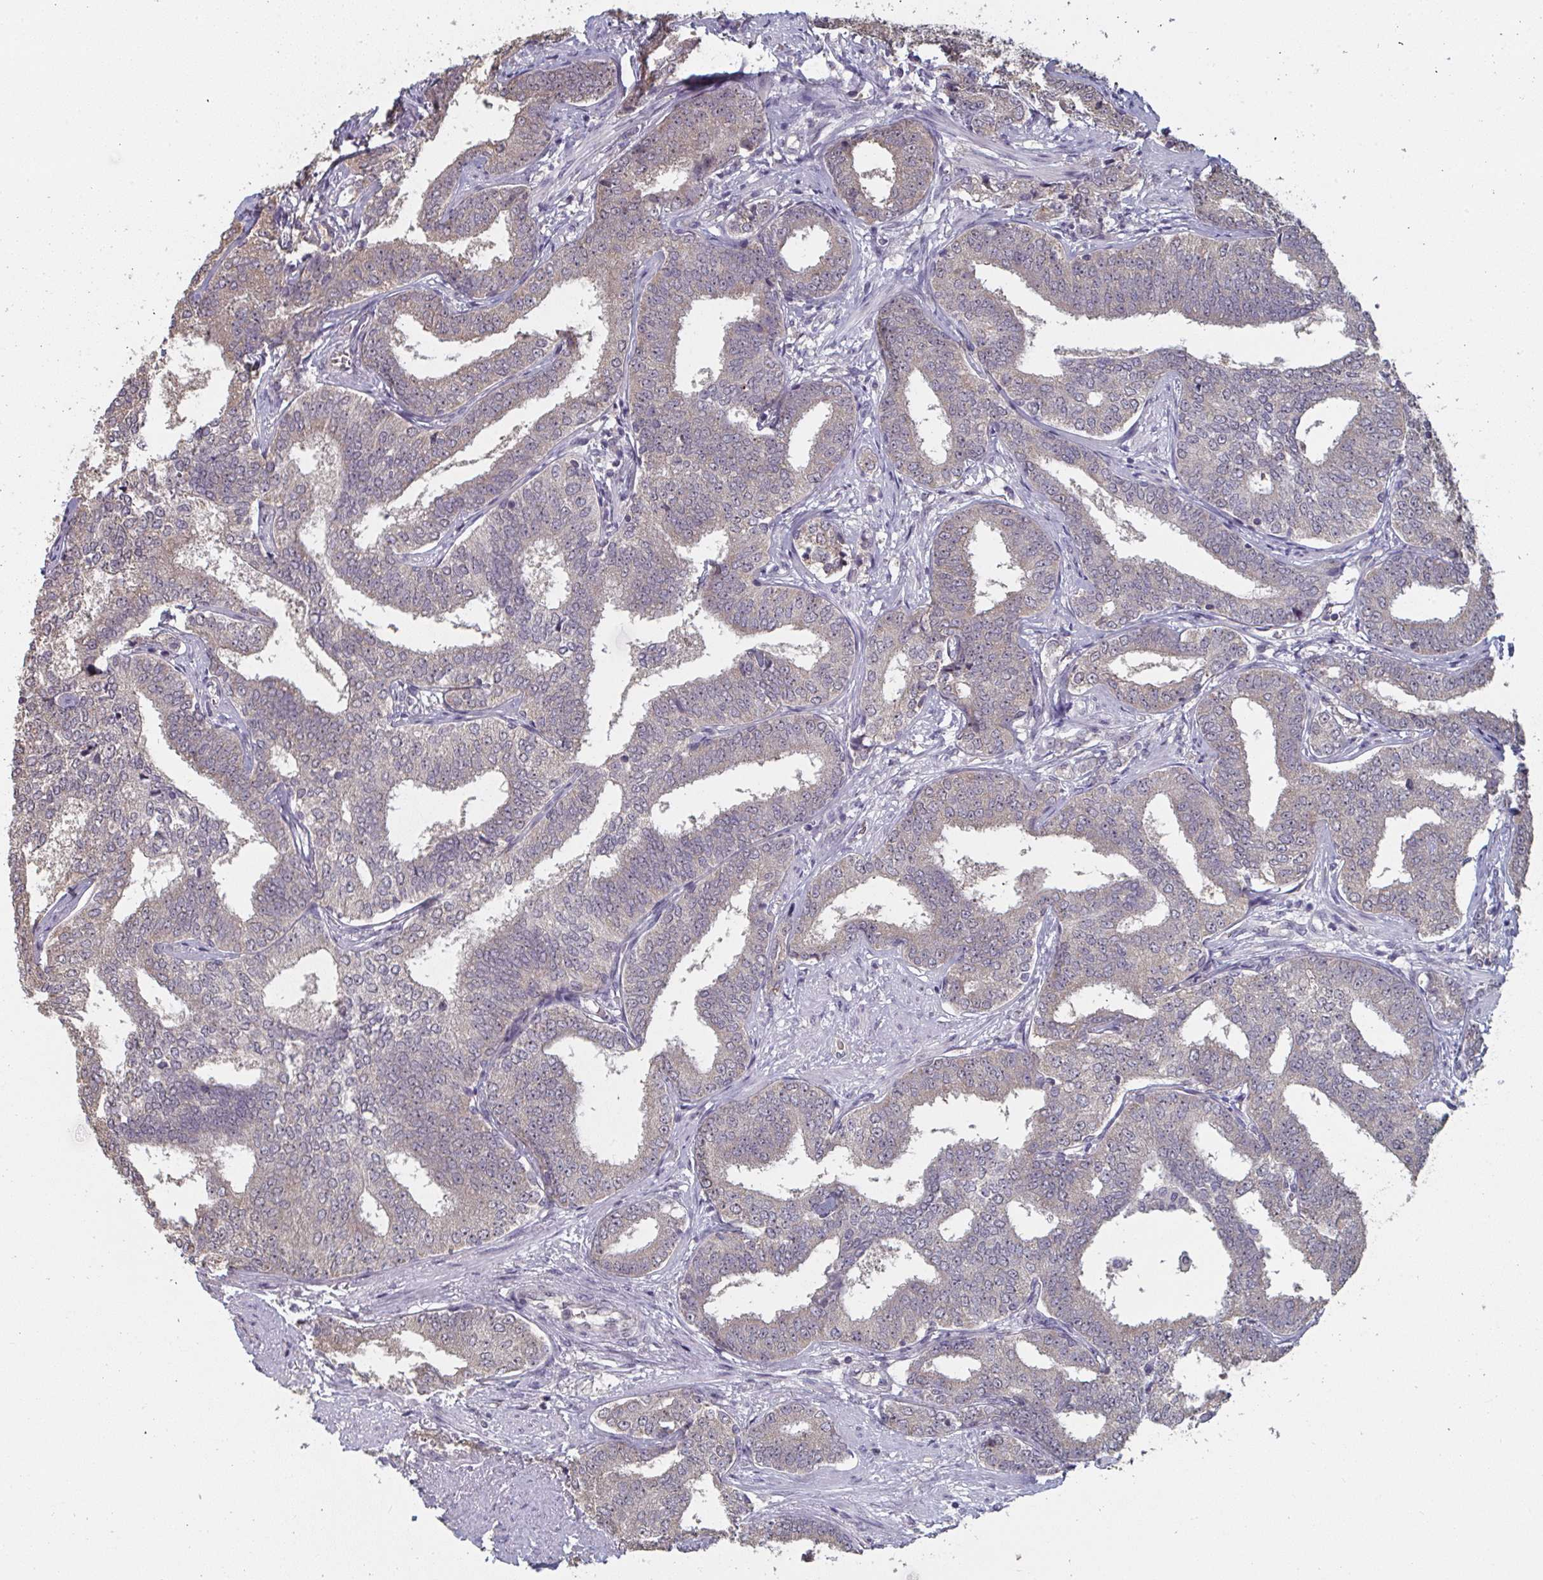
{"staining": {"intensity": "weak", "quantity": "25%-75%", "location": "cytoplasmic/membranous"}, "tissue": "prostate cancer", "cell_type": "Tumor cells", "image_type": "cancer", "snomed": [{"axis": "morphology", "description": "Adenocarcinoma, High grade"}, {"axis": "topography", "description": "Prostate"}], "caption": "Immunohistochemistry micrograph of prostate high-grade adenocarcinoma stained for a protein (brown), which shows low levels of weak cytoplasmic/membranous staining in about 25%-75% of tumor cells.", "gene": "LIX1", "patient": {"sex": "male", "age": 72}}